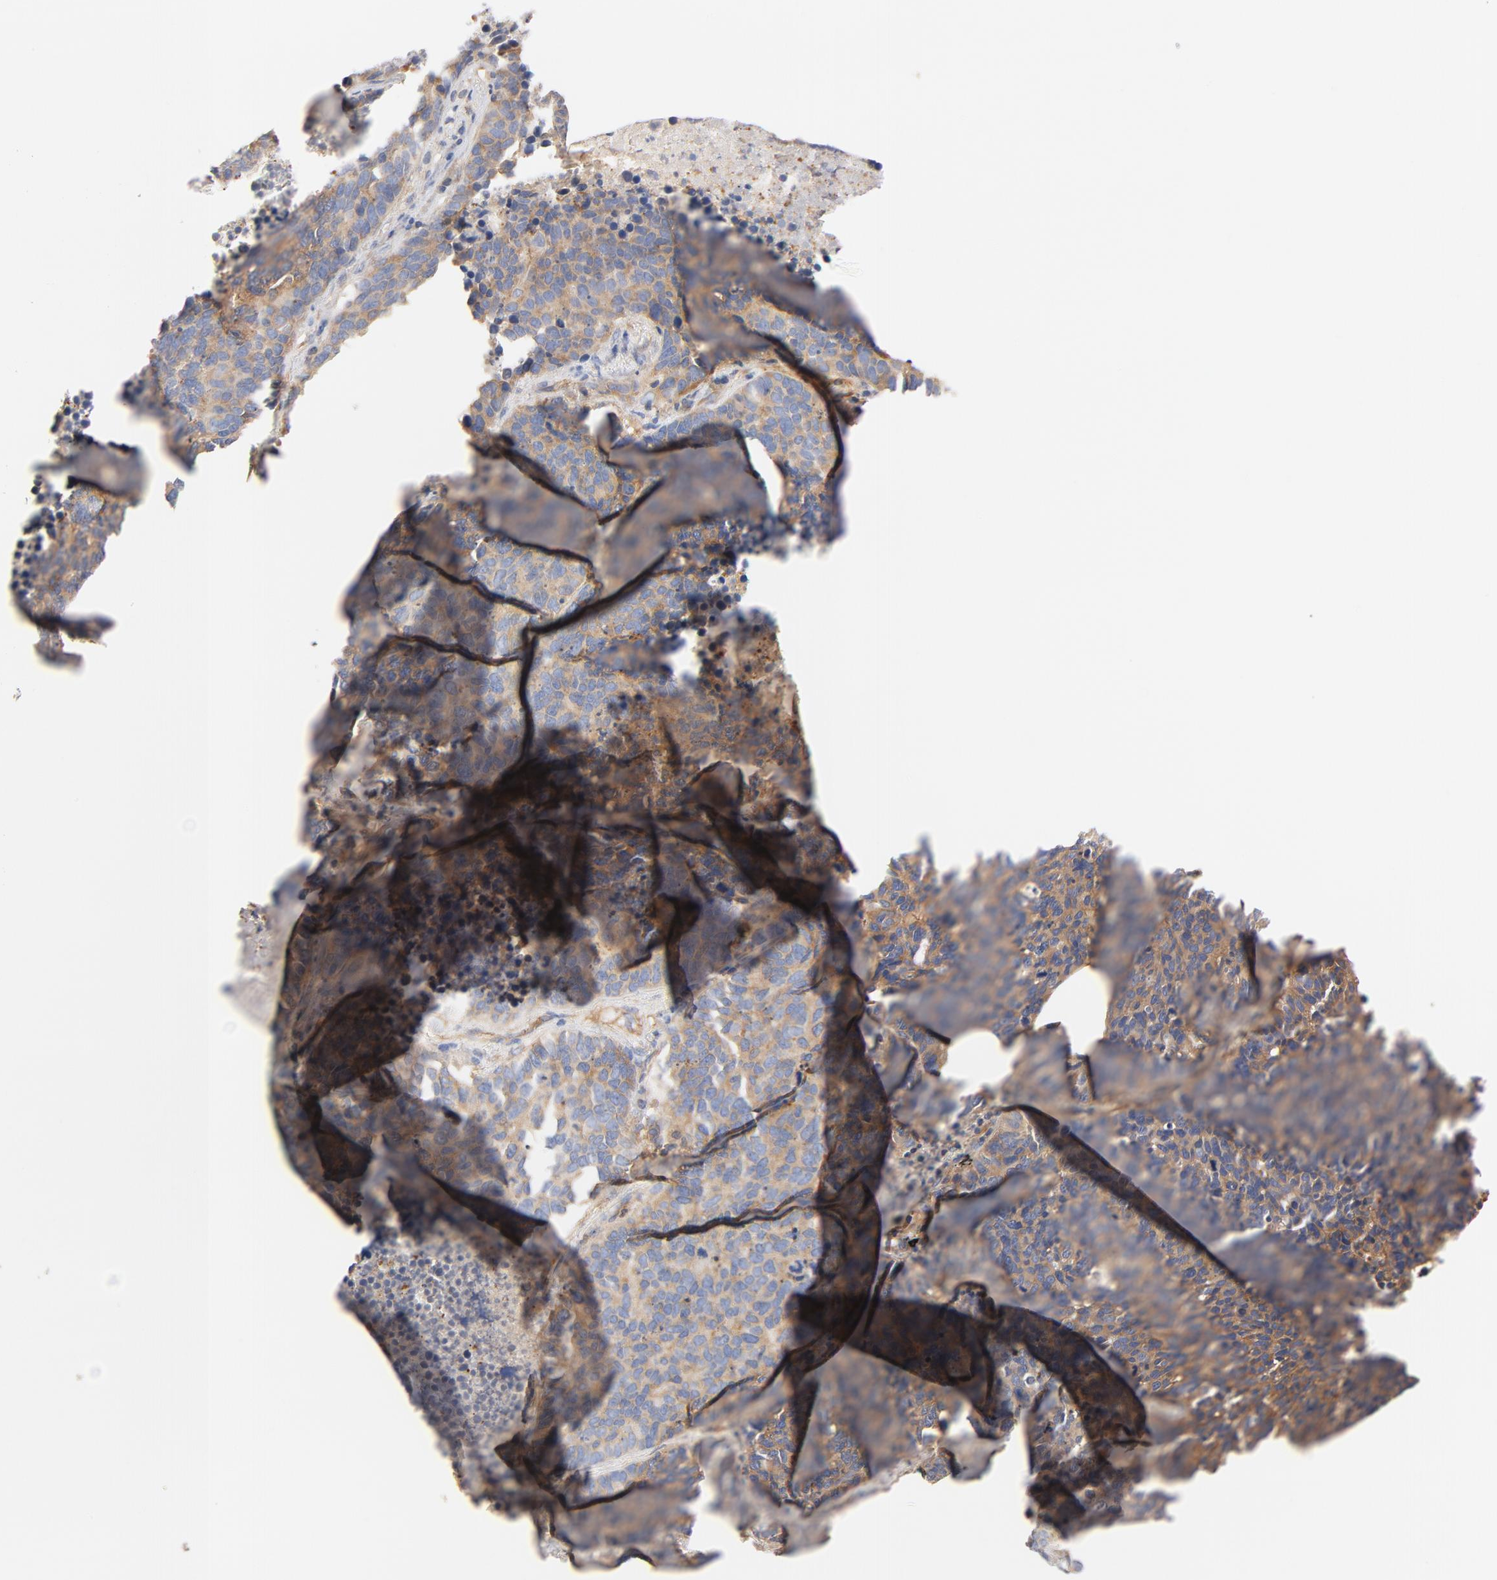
{"staining": {"intensity": "moderate", "quantity": ">75%", "location": "cytoplasmic/membranous"}, "tissue": "lung cancer", "cell_type": "Tumor cells", "image_type": "cancer", "snomed": [{"axis": "morphology", "description": "Neoplasm, malignant, NOS"}, {"axis": "topography", "description": "Lung"}], "caption": "A medium amount of moderate cytoplasmic/membranous expression is seen in about >75% of tumor cells in malignant neoplasm (lung) tissue. Using DAB (brown) and hematoxylin (blue) stains, captured at high magnification using brightfield microscopy.", "gene": "STRN3", "patient": {"sex": "female", "age": 75}}